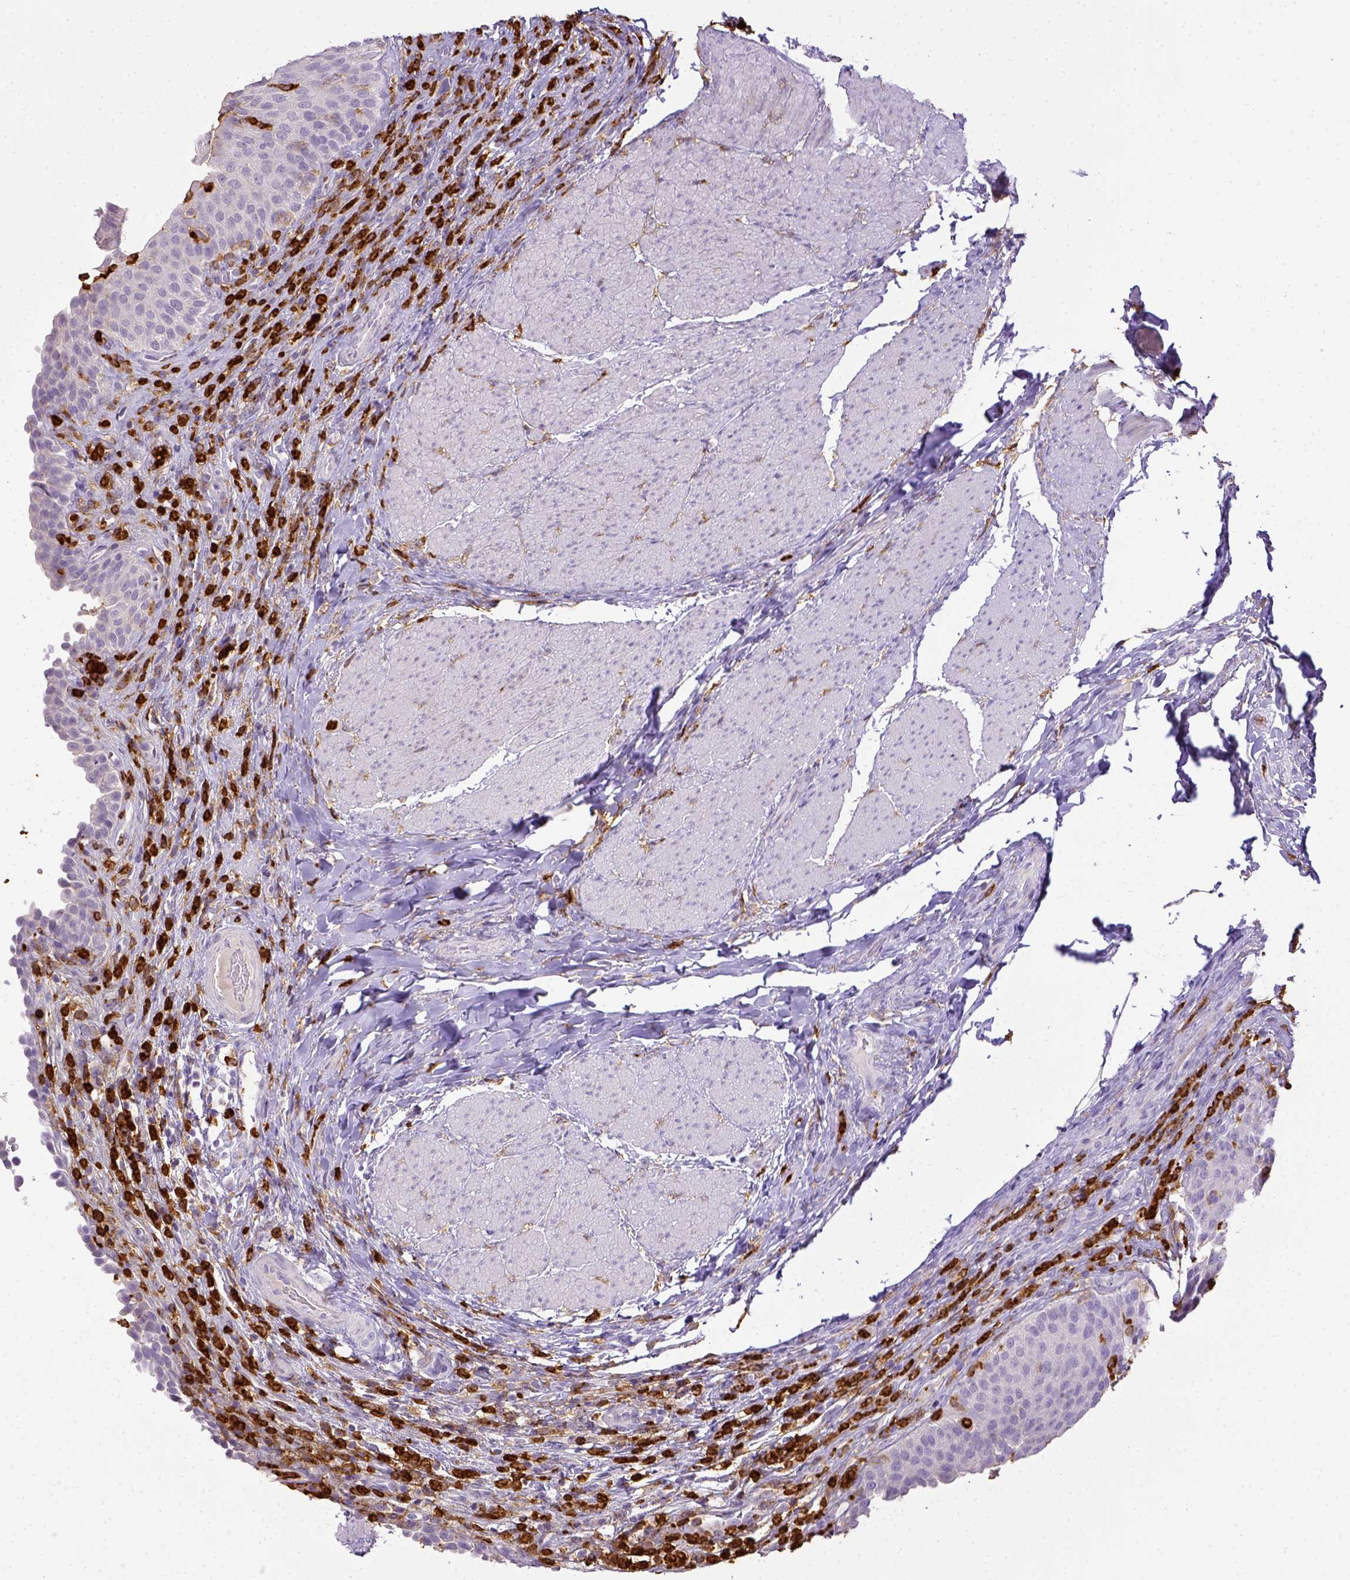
{"staining": {"intensity": "negative", "quantity": "none", "location": "none"}, "tissue": "urinary bladder", "cell_type": "Urothelial cells", "image_type": "normal", "snomed": [{"axis": "morphology", "description": "Normal tissue, NOS"}, {"axis": "topography", "description": "Urinary bladder"}, {"axis": "topography", "description": "Peripheral nerve tissue"}], "caption": "This is a micrograph of IHC staining of benign urinary bladder, which shows no expression in urothelial cells. (Brightfield microscopy of DAB immunohistochemistry (IHC) at high magnification).", "gene": "ITGAM", "patient": {"sex": "male", "age": 66}}